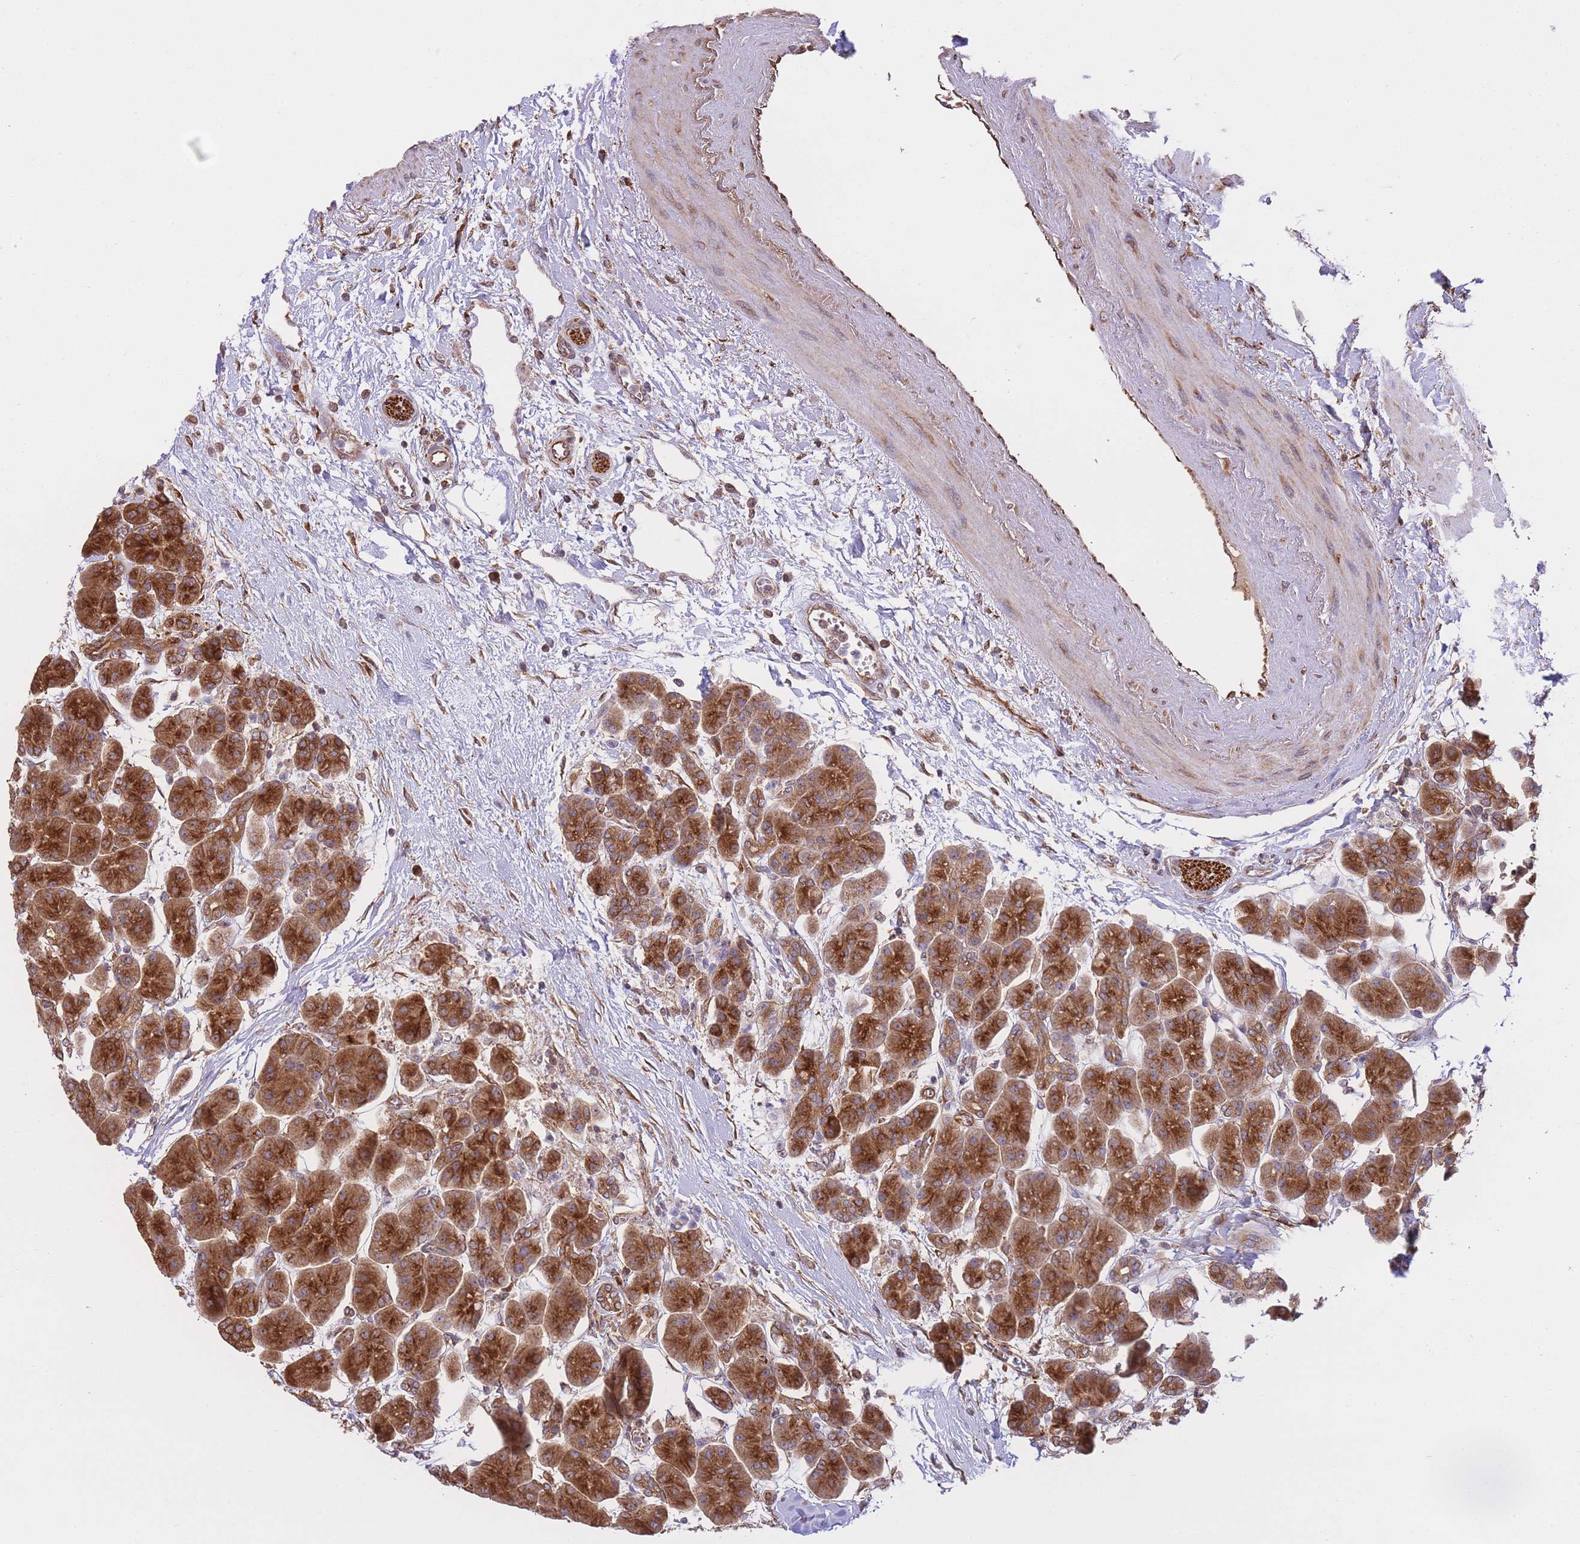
{"staining": {"intensity": "strong", "quantity": ">75%", "location": "cytoplasmic/membranous"}, "tissue": "pancreas", "cell_type": "Exocrine glandular cells", "image_type": "normal", "snomed": [{"axis": "morphology", "description": "Normal tissue, NOS"}, {"axis": "topography", "description": "Pancreas"}], "caption": "Human pancreas stained for a protein (brown) shows strong cytoplasmic/membranous positive staining in approximately >75% of exocrine glandular cells.", "gene": "EXOSC8", "patient": {"sex": "male", "age": 66}}